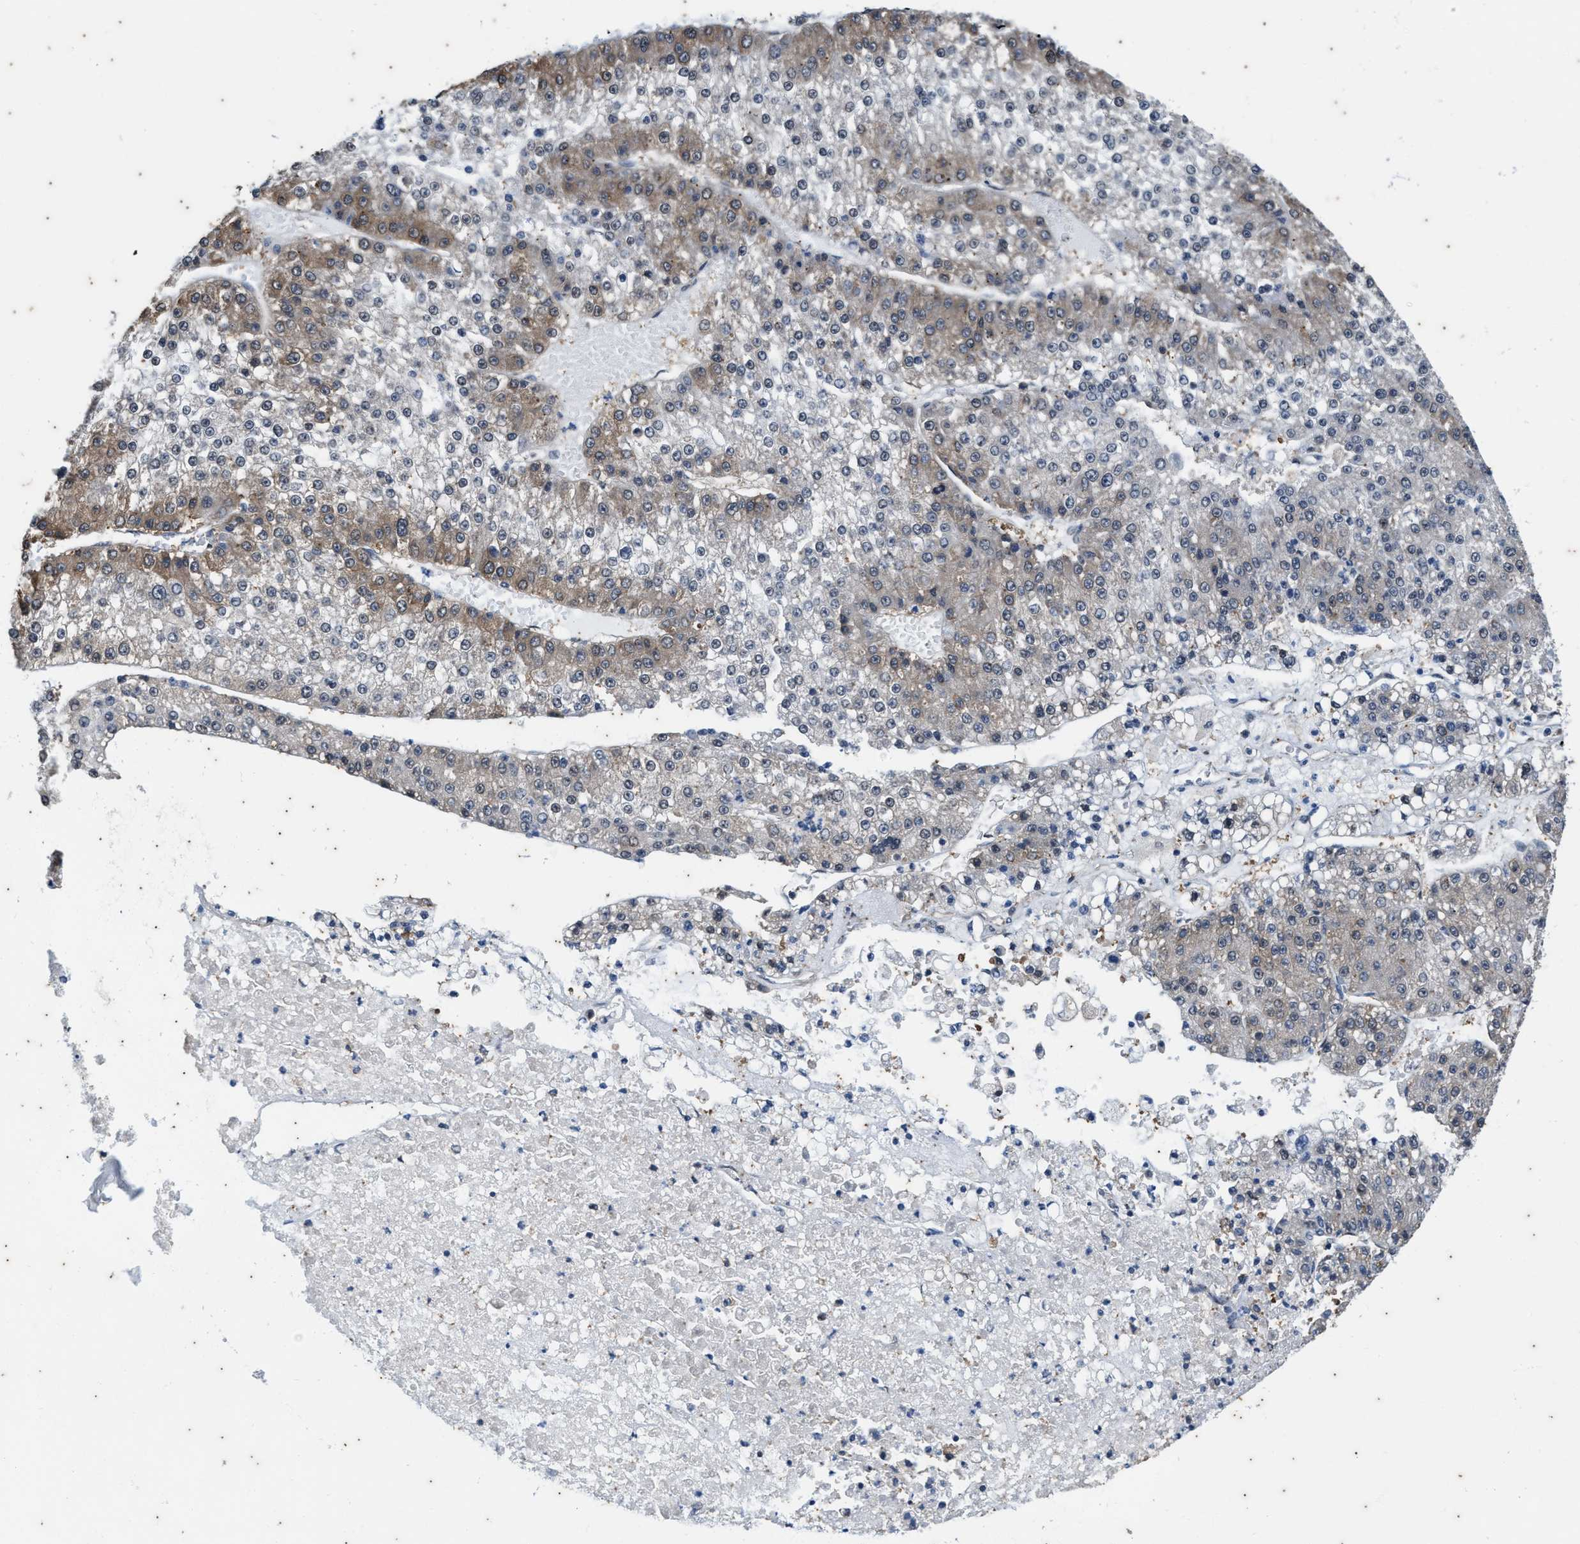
{"staining": {"intensity": "weak", "quantity": "25%-75%", "location": "cytoplasmic/membranous"}, "tissue": "liver cancer", "cell_type": "Tumor cells", "image_type": "cancer", "snomed": [{"axis": "morphology", "description": "Carcinoma, Hepatocellular, NOS"}, {"axis": "topography", "description": "Liver"}], "caption": "The image demonstrates staining of liver hepatocellular carcinoma, revealing weak cytoplasmic/membranous protein expression (brown color) within tumor cells.", "gene": "COX19", "patient": {"sex": "female", "age": 73}}